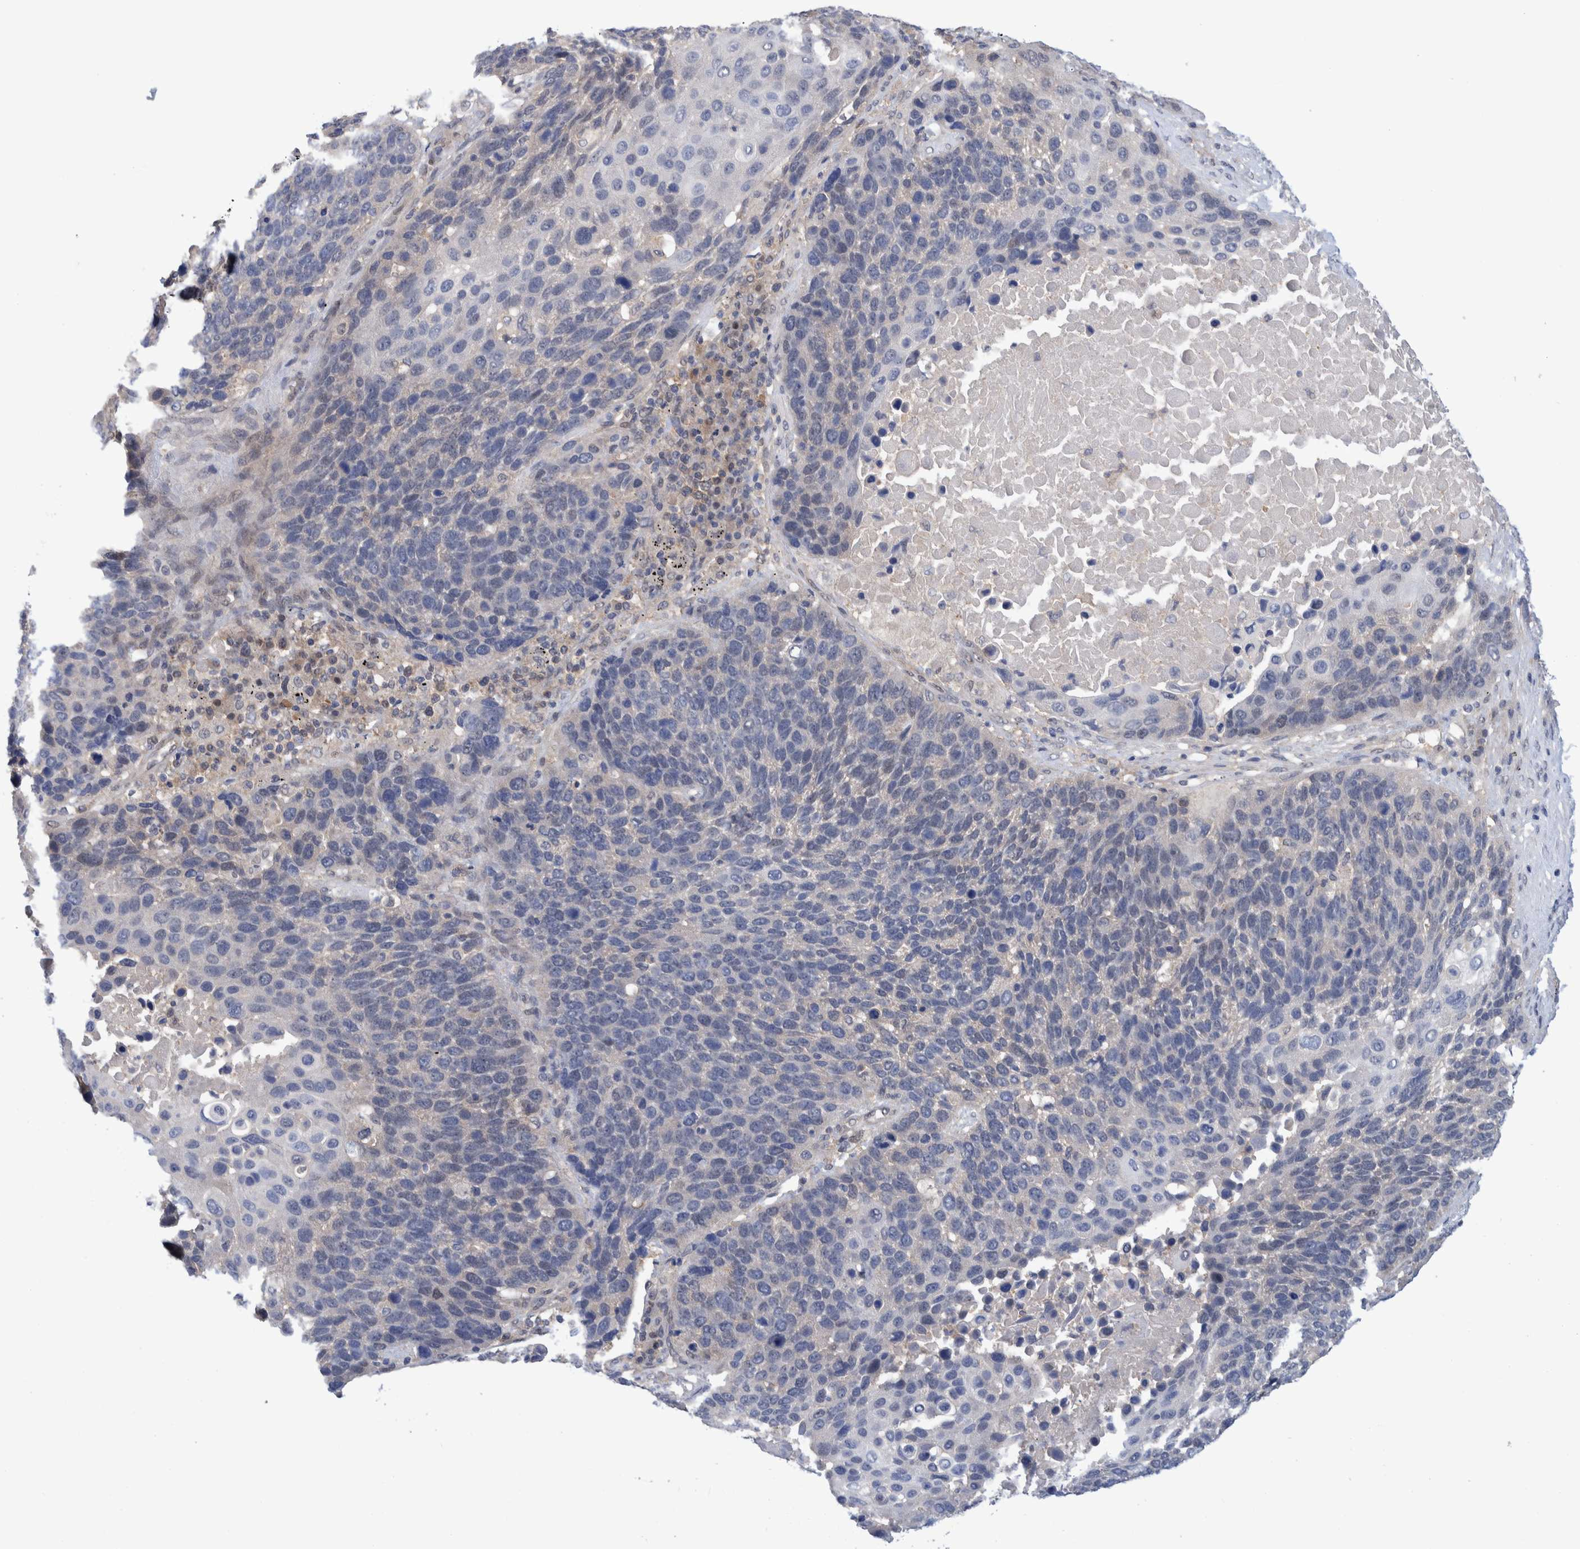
{"staining": {"intensity": "negative", "quantity": "none", "location": "none"}, "tissue": "lung cancer", "cell_type": "Tumor cells", "image_type": "cancer", "snomed": [{"axis": "morphology", "description": "Squamous cell carcinoma, NOS"}, {"axis": "topography", "description": "Lung"}], "caption": "Lung cancer (squamous cell carcinoma) stained for a protein using IHC exhibits no positivity tumor cells.", "gene": "PFAS", "patient": {"sex": "male", "age": 66}}